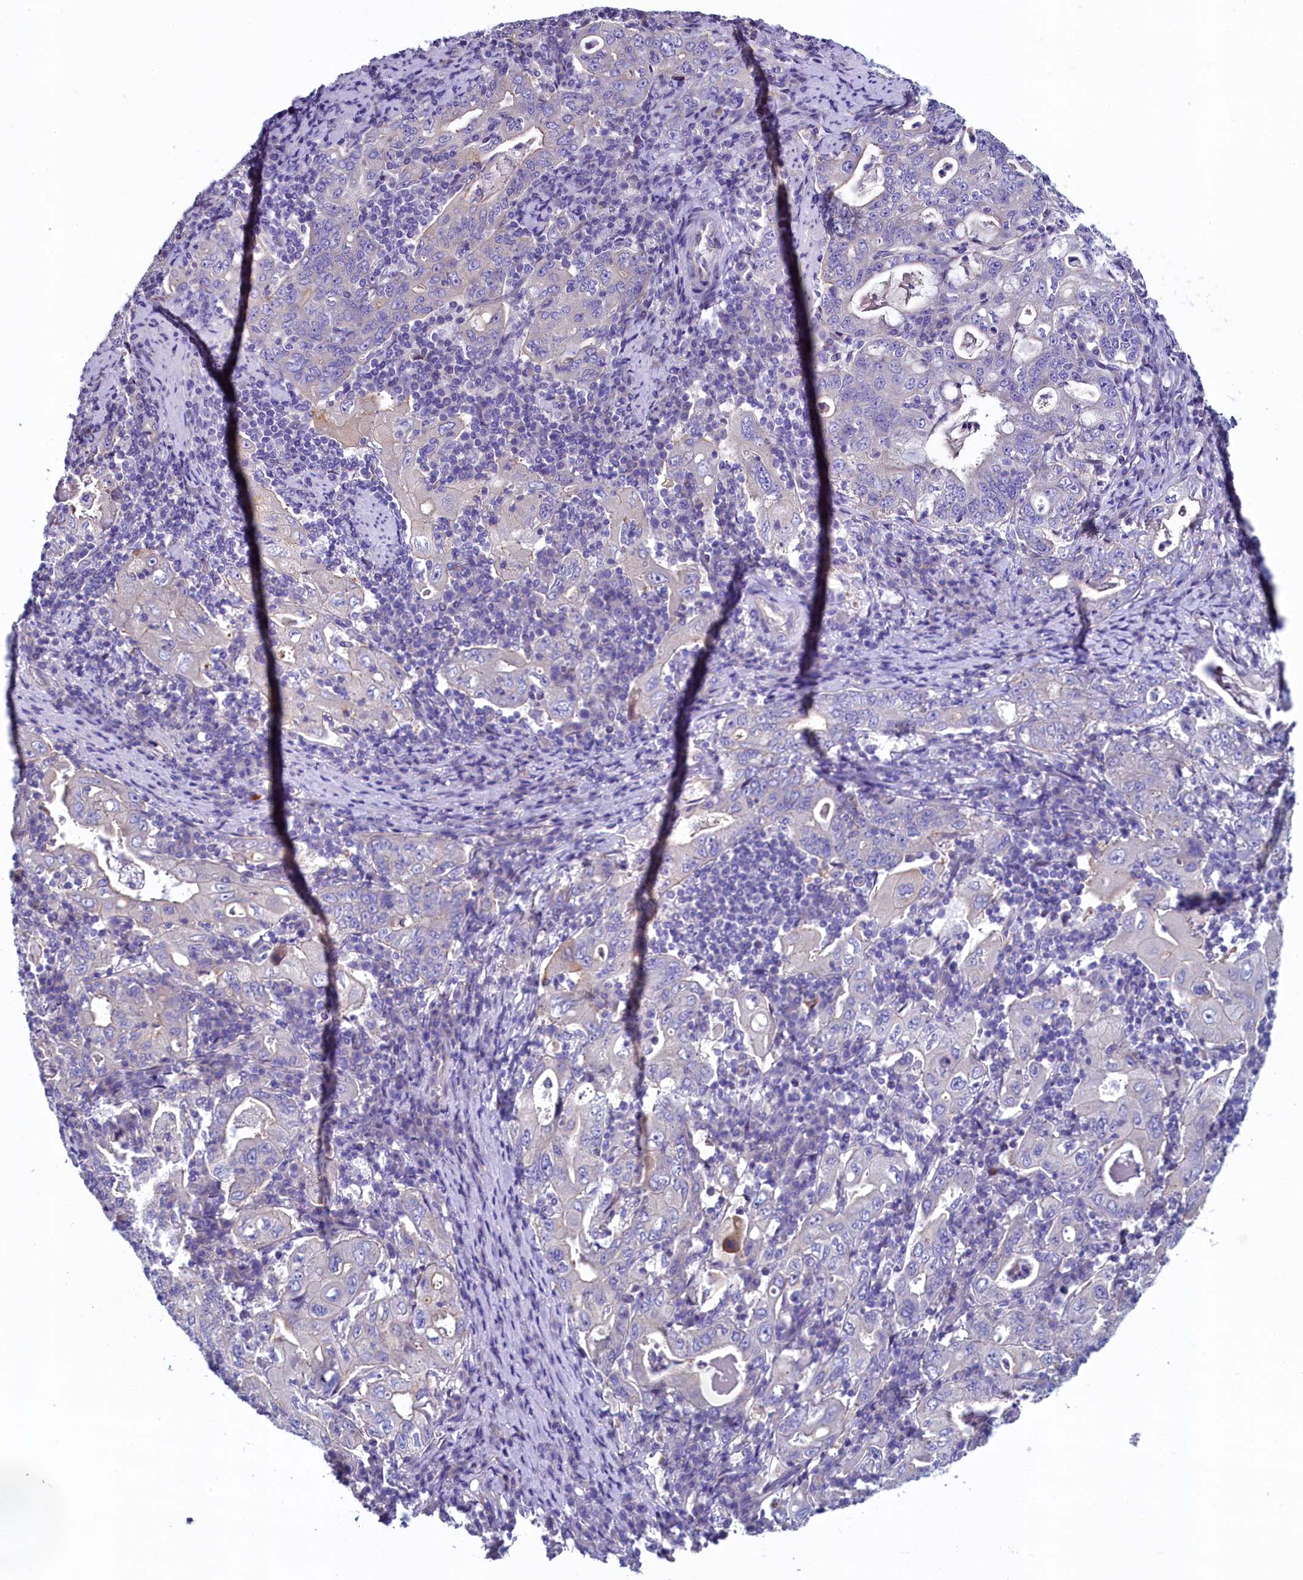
{"staining": {"intensity": "negative", "quantity": "none", "location": "none"}, "tissue": "stomach cancer", "cell_type": "Tumor cells", "image_type": "cancer", "snomed": [{"axis": "morphology", "description": "Normal tissue, NOS"}, {"axis": "morphology", "description": "Adenocarcinoma, NOS"}, {"axis": "topography", "description": "Esophagus"}, {"axis": "topography", "description": "Stomach, upper"}, {"axis": "topography", "description": "Peripheral nerve tissue"}], "caption": "A photomicrograph of human stomach cancer (adenocarcinoma) is negative for staining in tumor cells. (Immunohistochemistry (ihc), brightfield microscopy, high magnification).", "gene": "KRBOX5", "patient": {"sex": "male", "age": 62}}